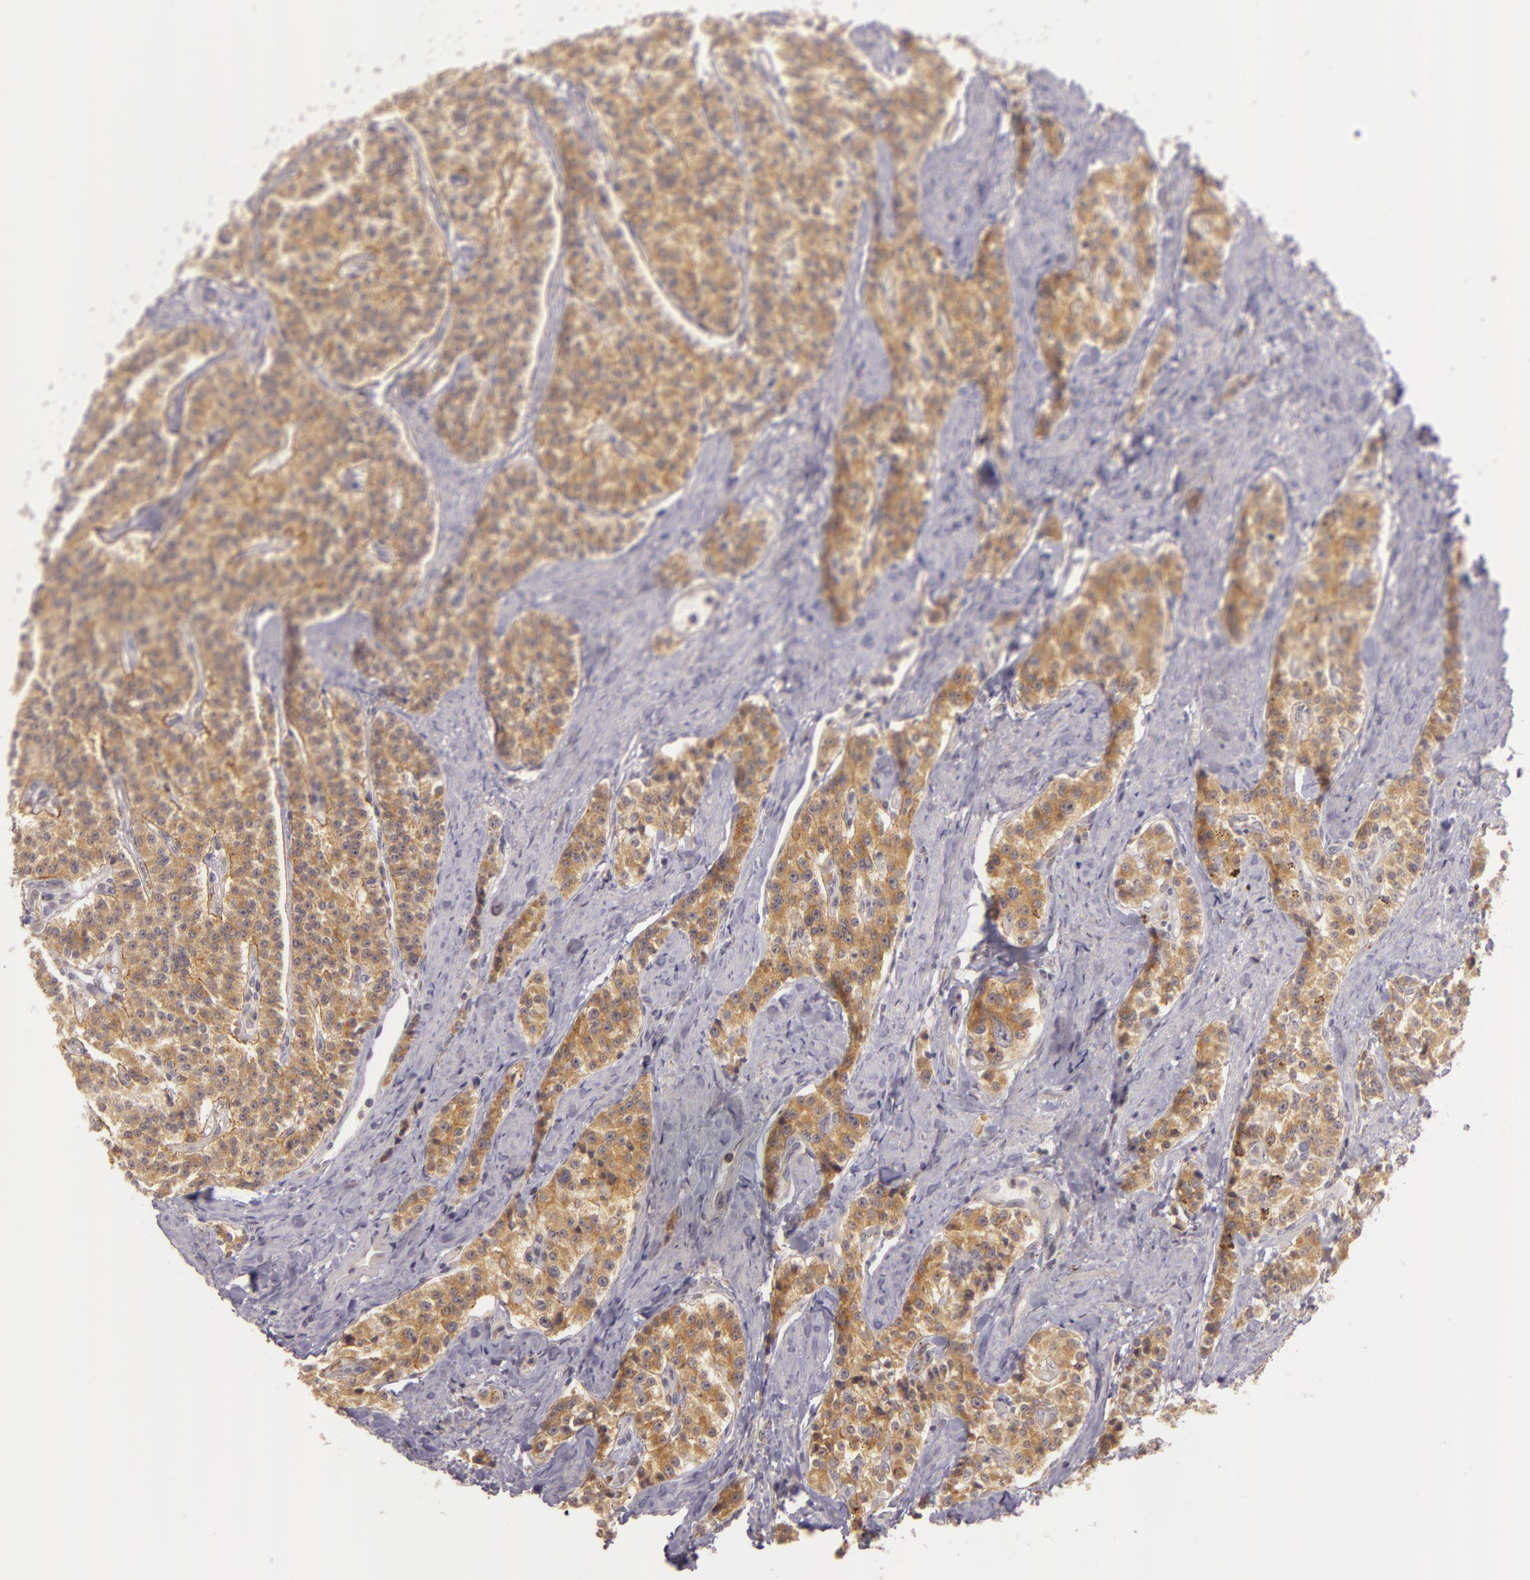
{"staining": {"intensity": "moderate", "quantity": ">75%", "location": "cytoplasmic/membranous"}, "tissue": "carcinoid", "cell_type": "Tumor cells", "image_type": "cancer", "snomed": [{"axis": "morphology", "description": "Carcinoid, malignant, NOS"}, {"axis": "topography", "description": "Stomach"}], "caption": "Protein staining of carcinoid tissue displays moderate cytoplasmic/membranous staining in about >75% of tumor cells.", "gene": "PPP1R3F", "patient": {"sex": "female", "age": 76}}